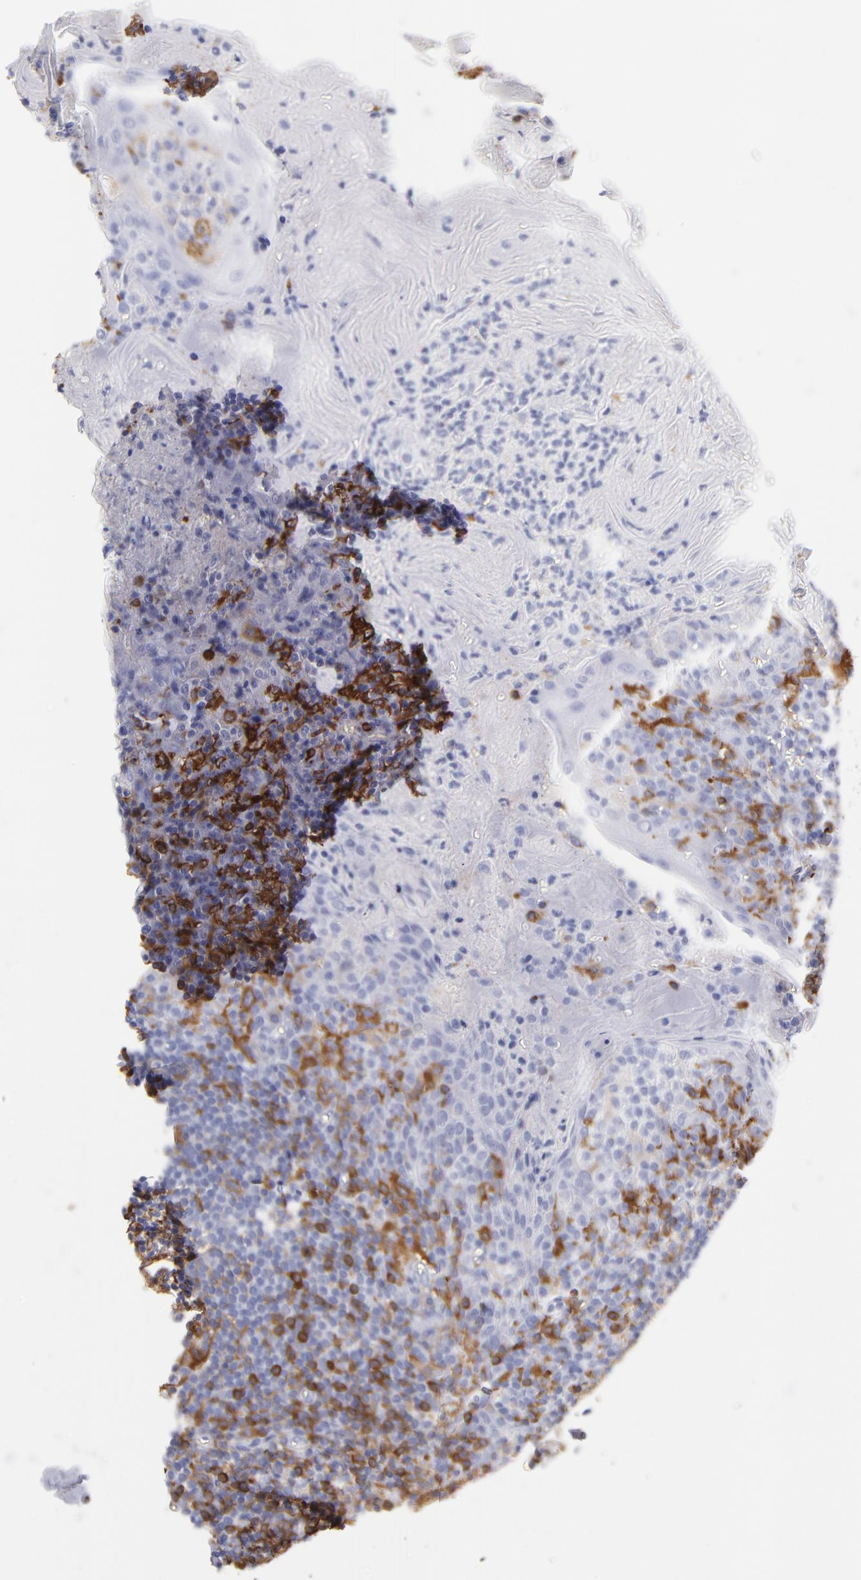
{"staining": {"intensity": "weak", "quantity": "<25%", "location": "cytoplasmic/membranous"}, "tissue": "tonsil", "cell_type": "Germinal center cells", "image_type": "normal", "snomed": [{"axis": "morphology", "description": "Normal tissue, NOS"}, {"axis": "topography", "description": "Tonsil"}], "caption": "Immunohistochemical staining of normal human tonsil displays no significant positivity in germinal center cells.", "gene": "PRKCA", "patient": {"sex": "male", "age": 31}}